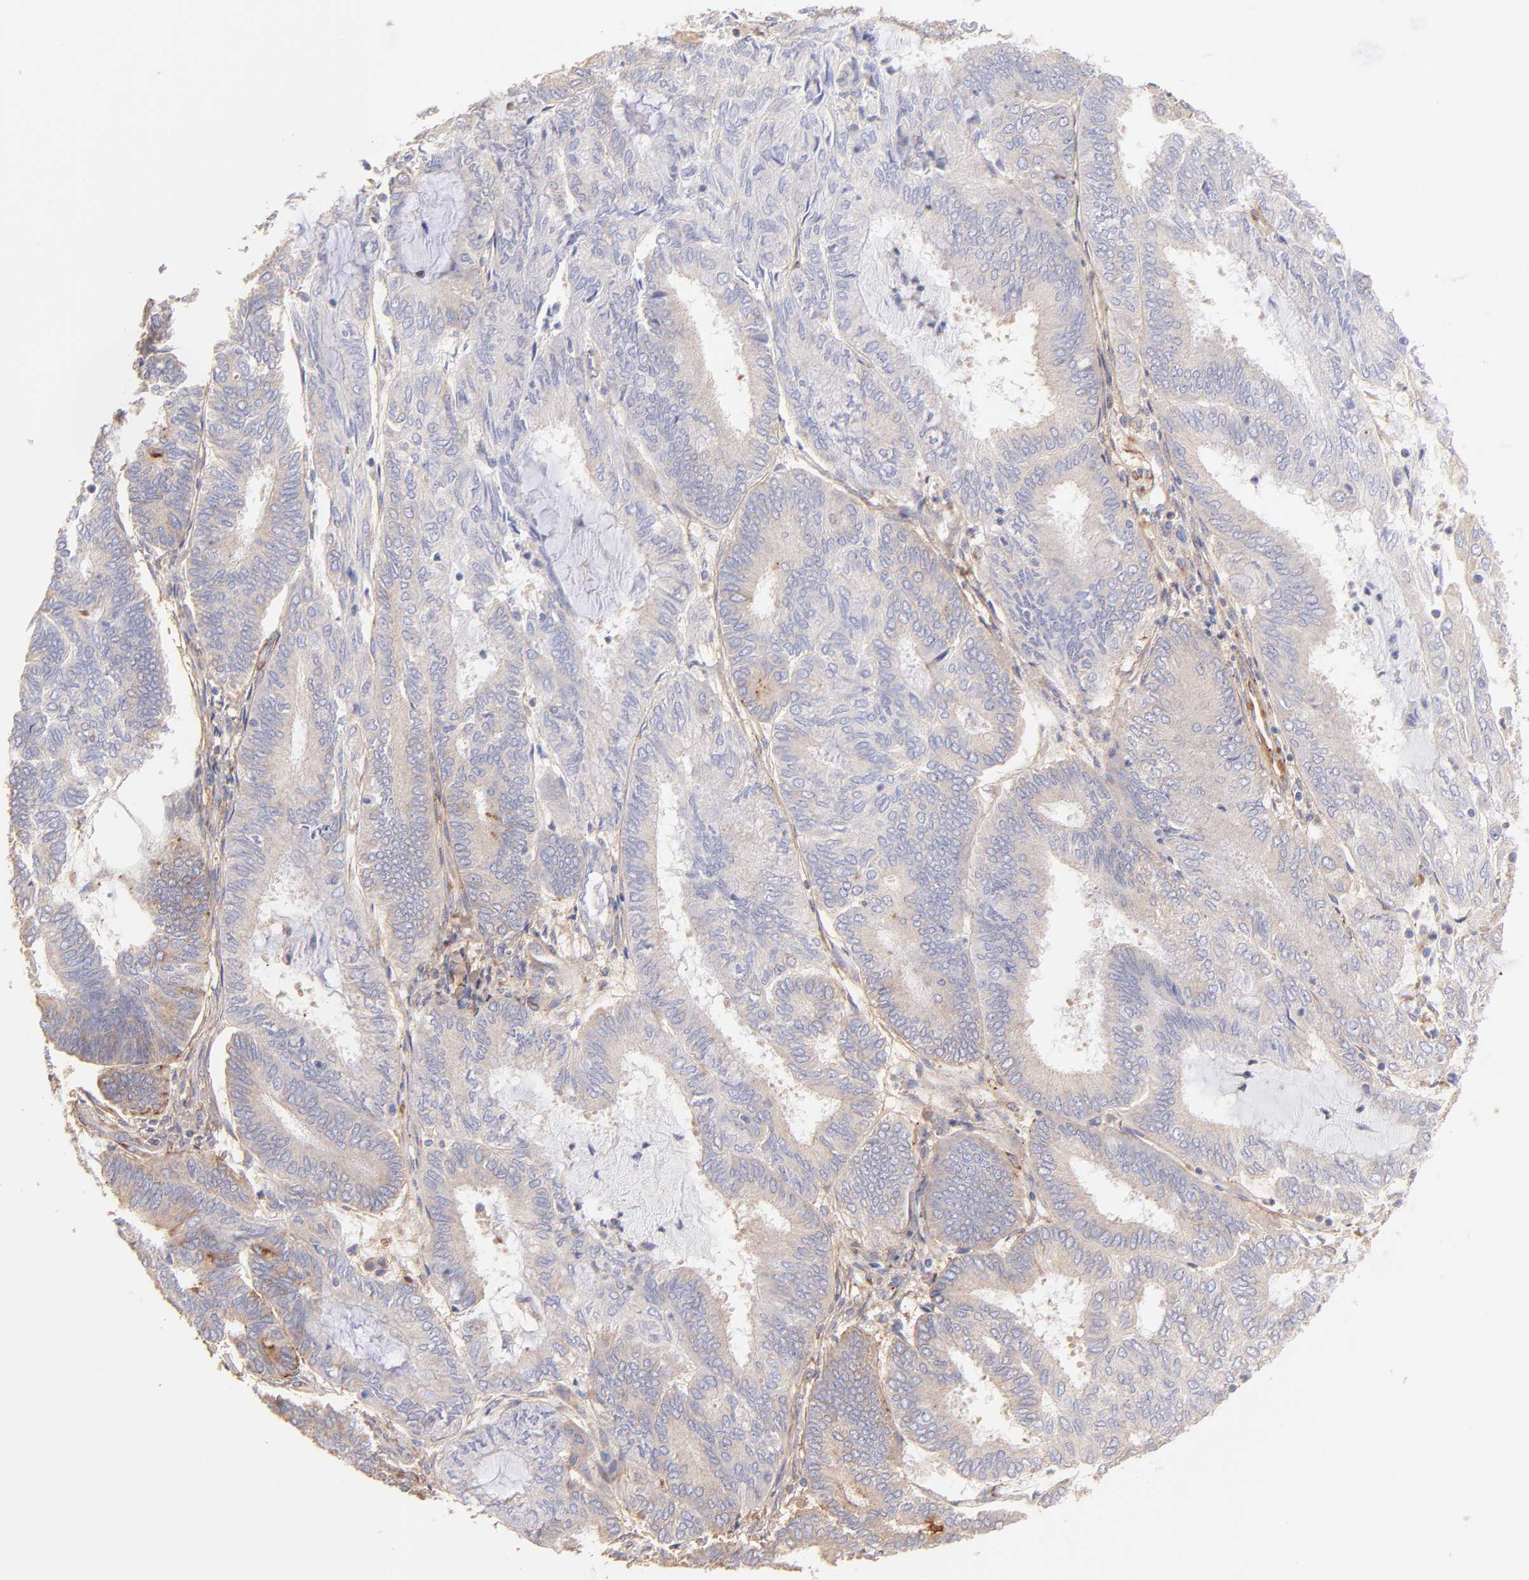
{"staining": {"intensity": "weak", "quantity": ">75%", "location": "cytoplasmic/membranous"}, "tissue": "endometrial cancer", "cell_type": "Tumor cells", "image_type": "cancer", "snomed": [{"axis": "morphology", "description": "Adenocarcinoma, NOS"}, {"axis": "topography", "description": "Endometrium"}], "caption": "Endometrial cancer (adenocarcinoma) stained for a protein (brown) exhibits weak cytoplasmic/membranous positive staining in about >75% of tumor cells.", "gene": "BGN", "patient": {"sex": "female", "age": 59}}